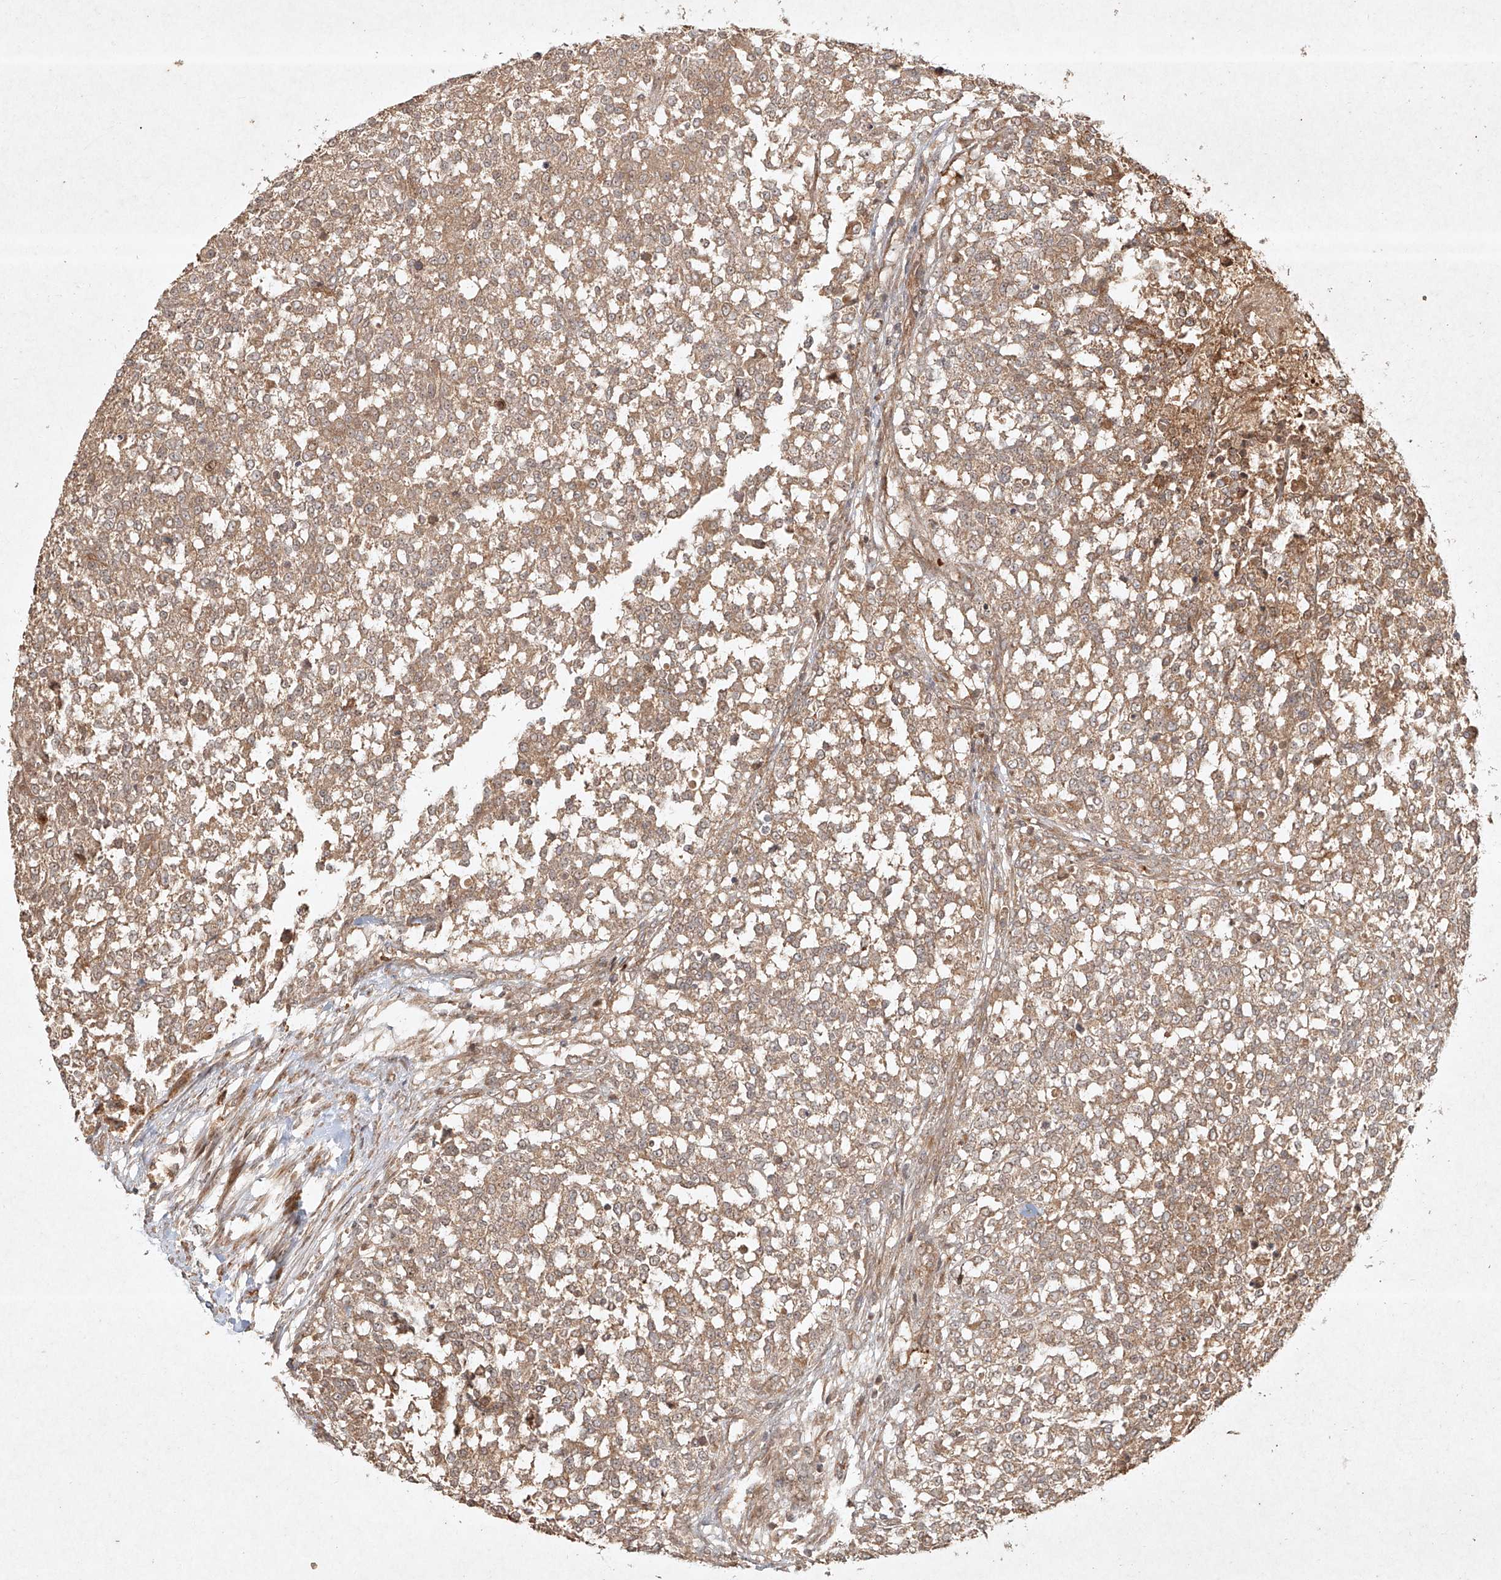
{"staining": {"intensity": "moderate", "quantity": ">75%", "location": "cytoplasmic/membranous"}, "tissue": "testis cancer", "cell_type": "Tumor cells", "image_type": "cancer", "snomed": [{"axis": "morphology", "description": "Seminoma, NOS"}, {"axis": "topography", "description": "Testis"}], "caption": "Immunohistochemistry (IHC) histopathology image of neoplastic tissue: testis seminoma stained using immunohistochemistry exhibits medium levels of moderate protein expression localized specifically in the cytoplasmic/membranous of tumor cells, appearing as a cytoplasmic/membranous brown color.", "gene": "CYYR1", "patient": {"sex": "male", "age": 59}}